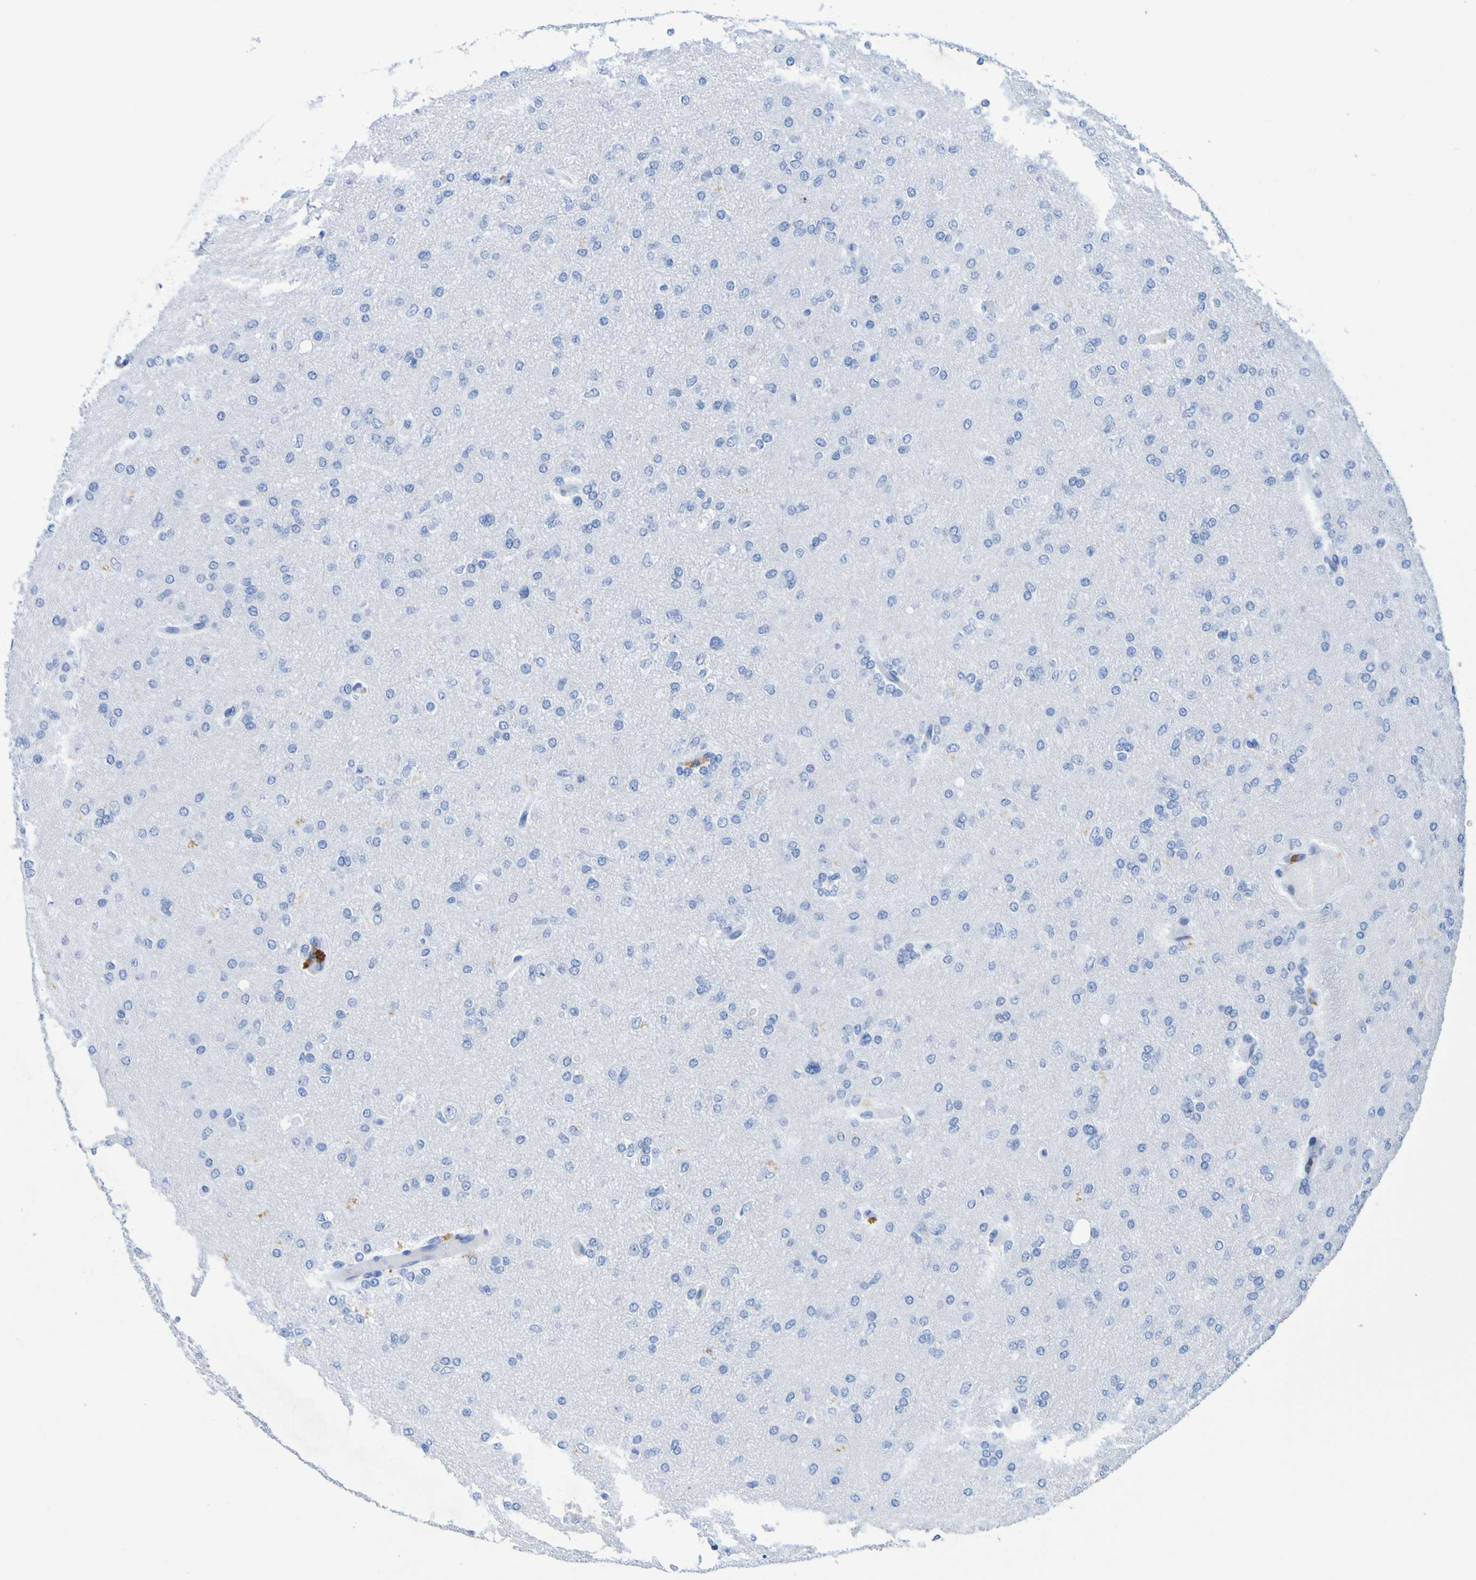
{"staining": {"intensity": "negative", "quantity": "none", "location": "none"}, "tissue": "glioma", "cell_type": "Tumor cells", "image_type": "cancer", "snomed": [{"axis": "morphology", "description": "Glioma, malignant, High grade"}, {"axis": "topography", "description": "Cerebral cortex"}], "caption": "Human glioma stained for a protein using IHC displays no expression in tumor cells.", "gene": "DPEP1", "patient": {"sex": "female", "age": 36}}